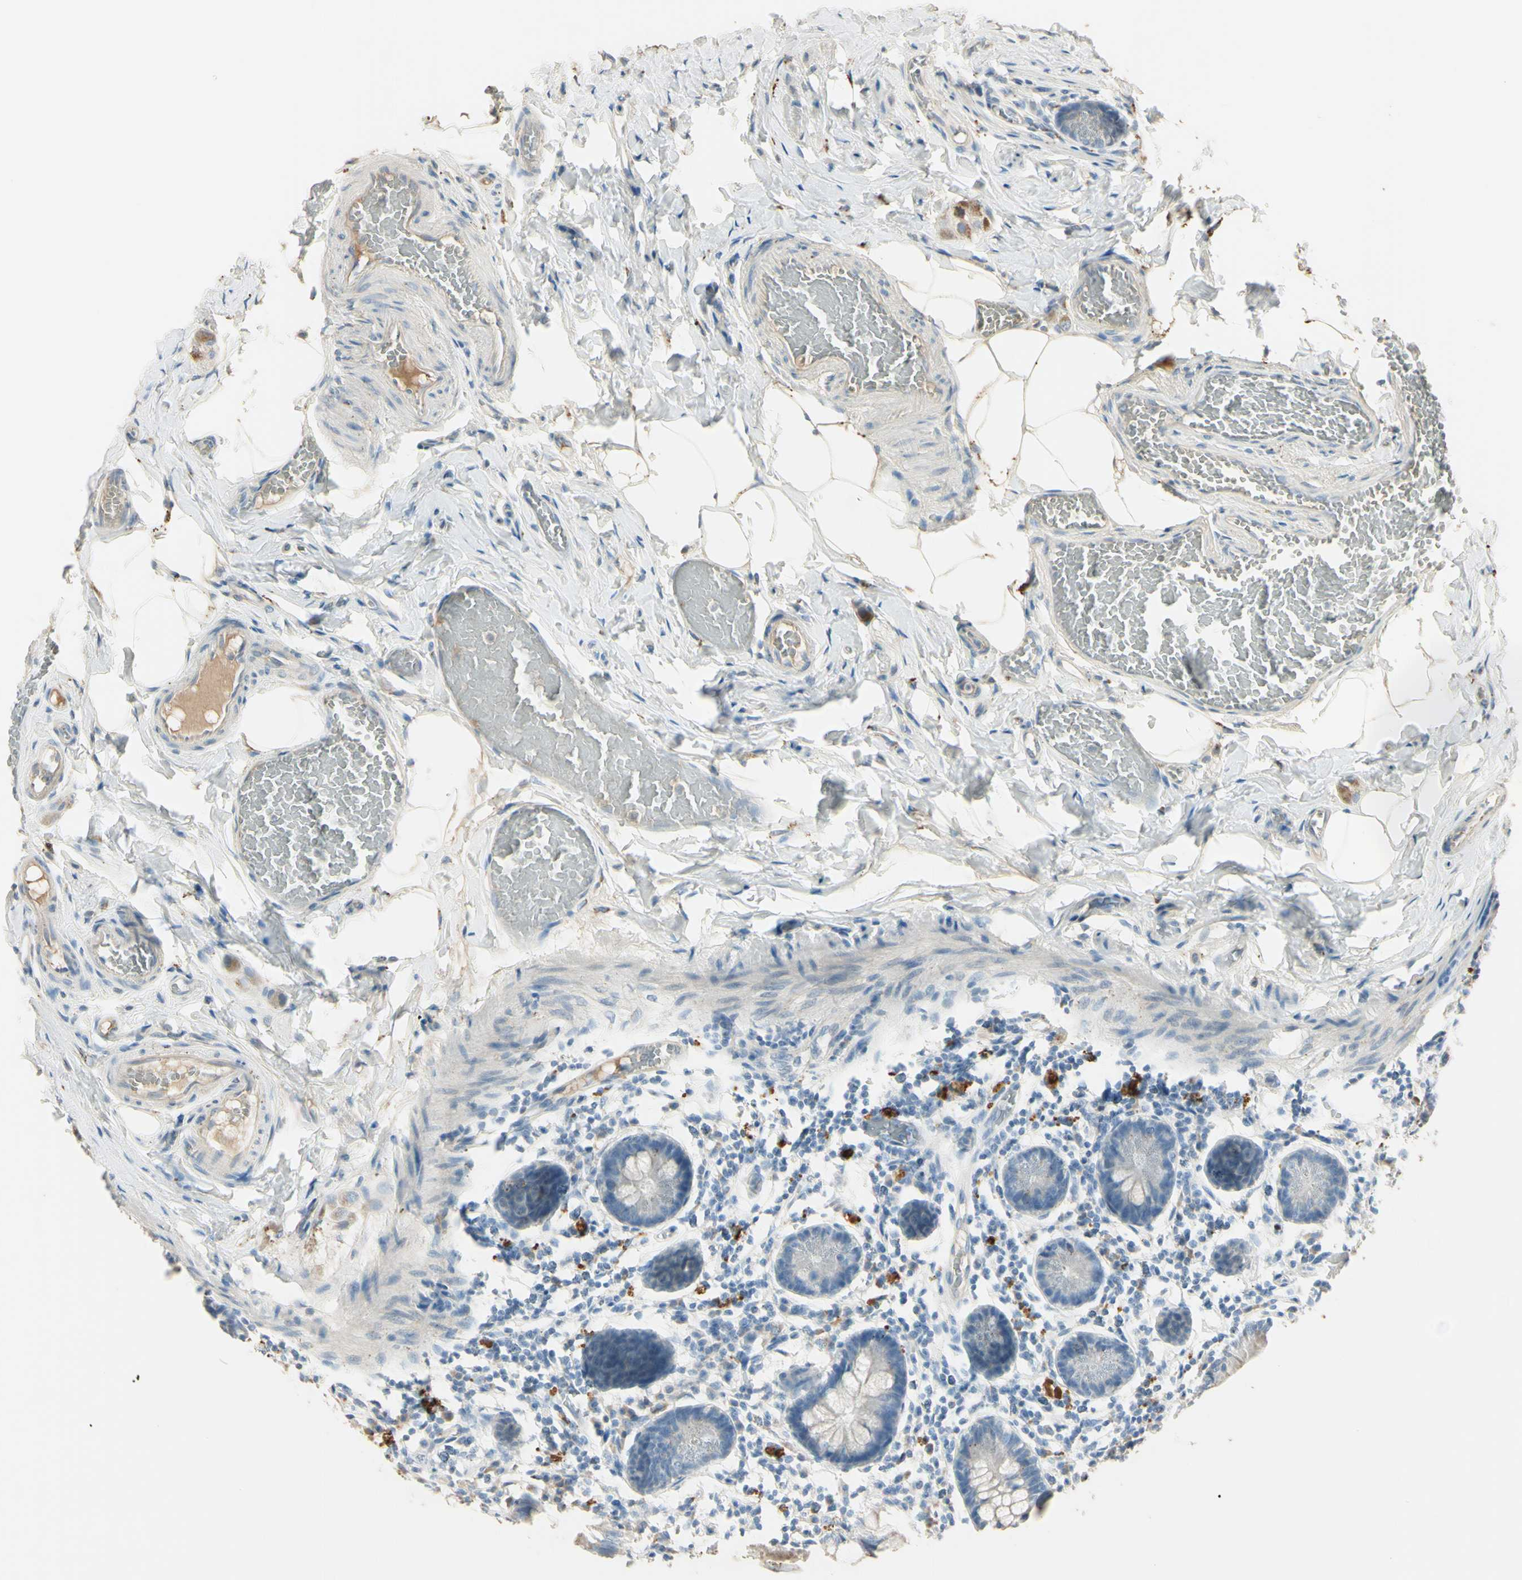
{"staining": {"intensity": "weak", "quantity": ">75%", "location": "cytoplasmic/membranous"}, "tissue": "small intestine", "cell_type": "Glandular cells", "image_type": "normal", "snomed": [{"axis": "morphology", "description": "Normal tissue, NOS"}, {"axis": "topography", "description": "Small intestine"}], "caption": "A high-resolution photomicrograph shows IHC staining of unremarkable small intestine, which shows weak cytoplasmic/membranous positivity in approximately >75% of glandular cells.", "gene": "ANGPTL1", "patient": {"sex": "male", "age": 41}}